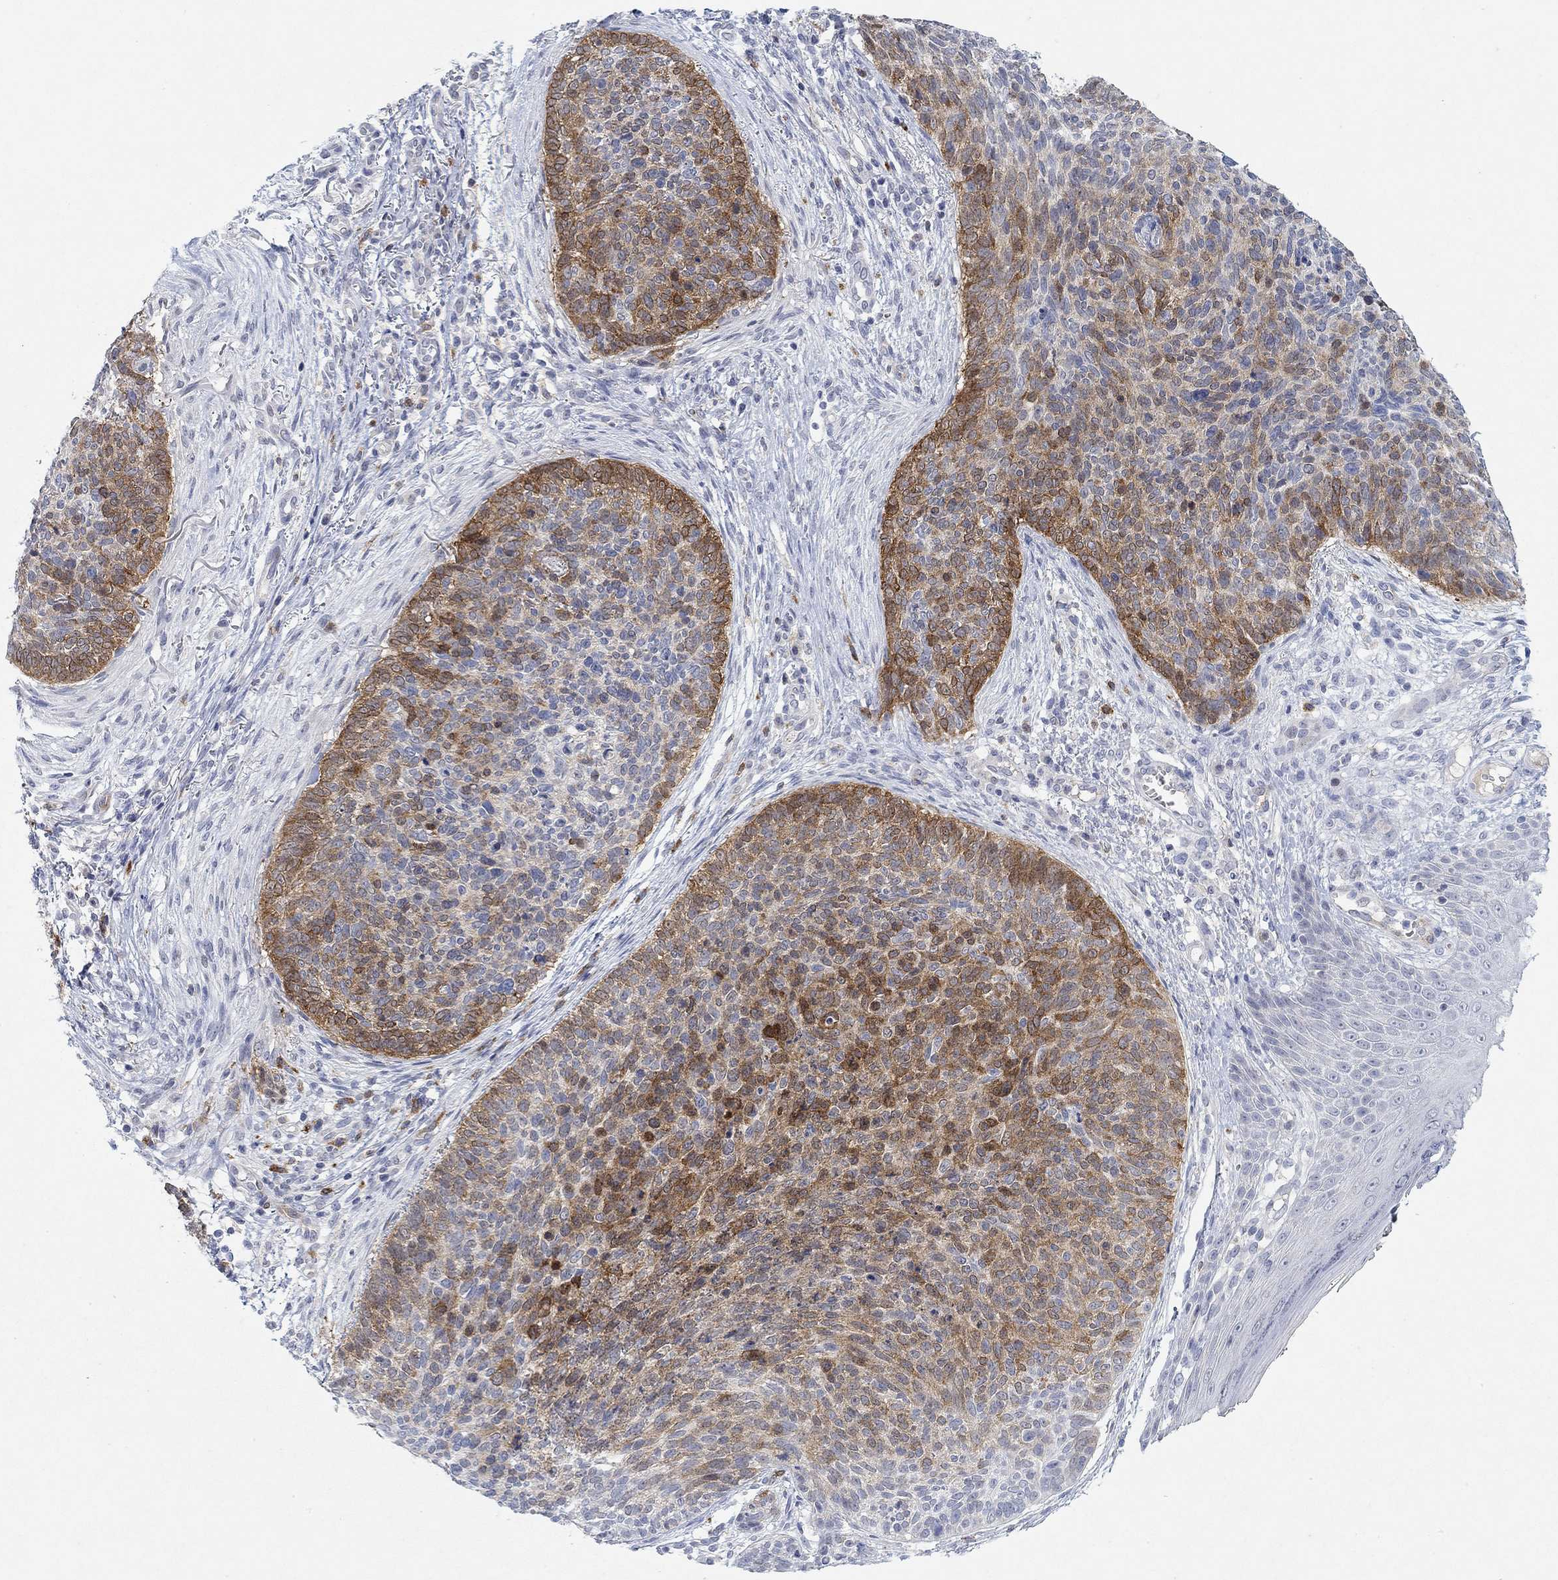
{"staining": {"intensity": "moderate", "quantity": "25%-75%", "location": "cytoplasmic/membranous"}, "tissue": "skin cancer", "cell_type": "Tumor cells", "image_type": "cancer", "snomed": [{"axis": "morphology", "description": "Basal cell carcinoma"}, {"axis": "topography", "description": "Skin"}], "caption": "Human skin basal cell carcinoma stained for a protein (brown) demonstrates moderate cytoplasmic/membranous positive expression in approximately 25%-75% of tumor cells.", "gene": "VAT1L", "patient": {"sex": "male", "age": 64}}